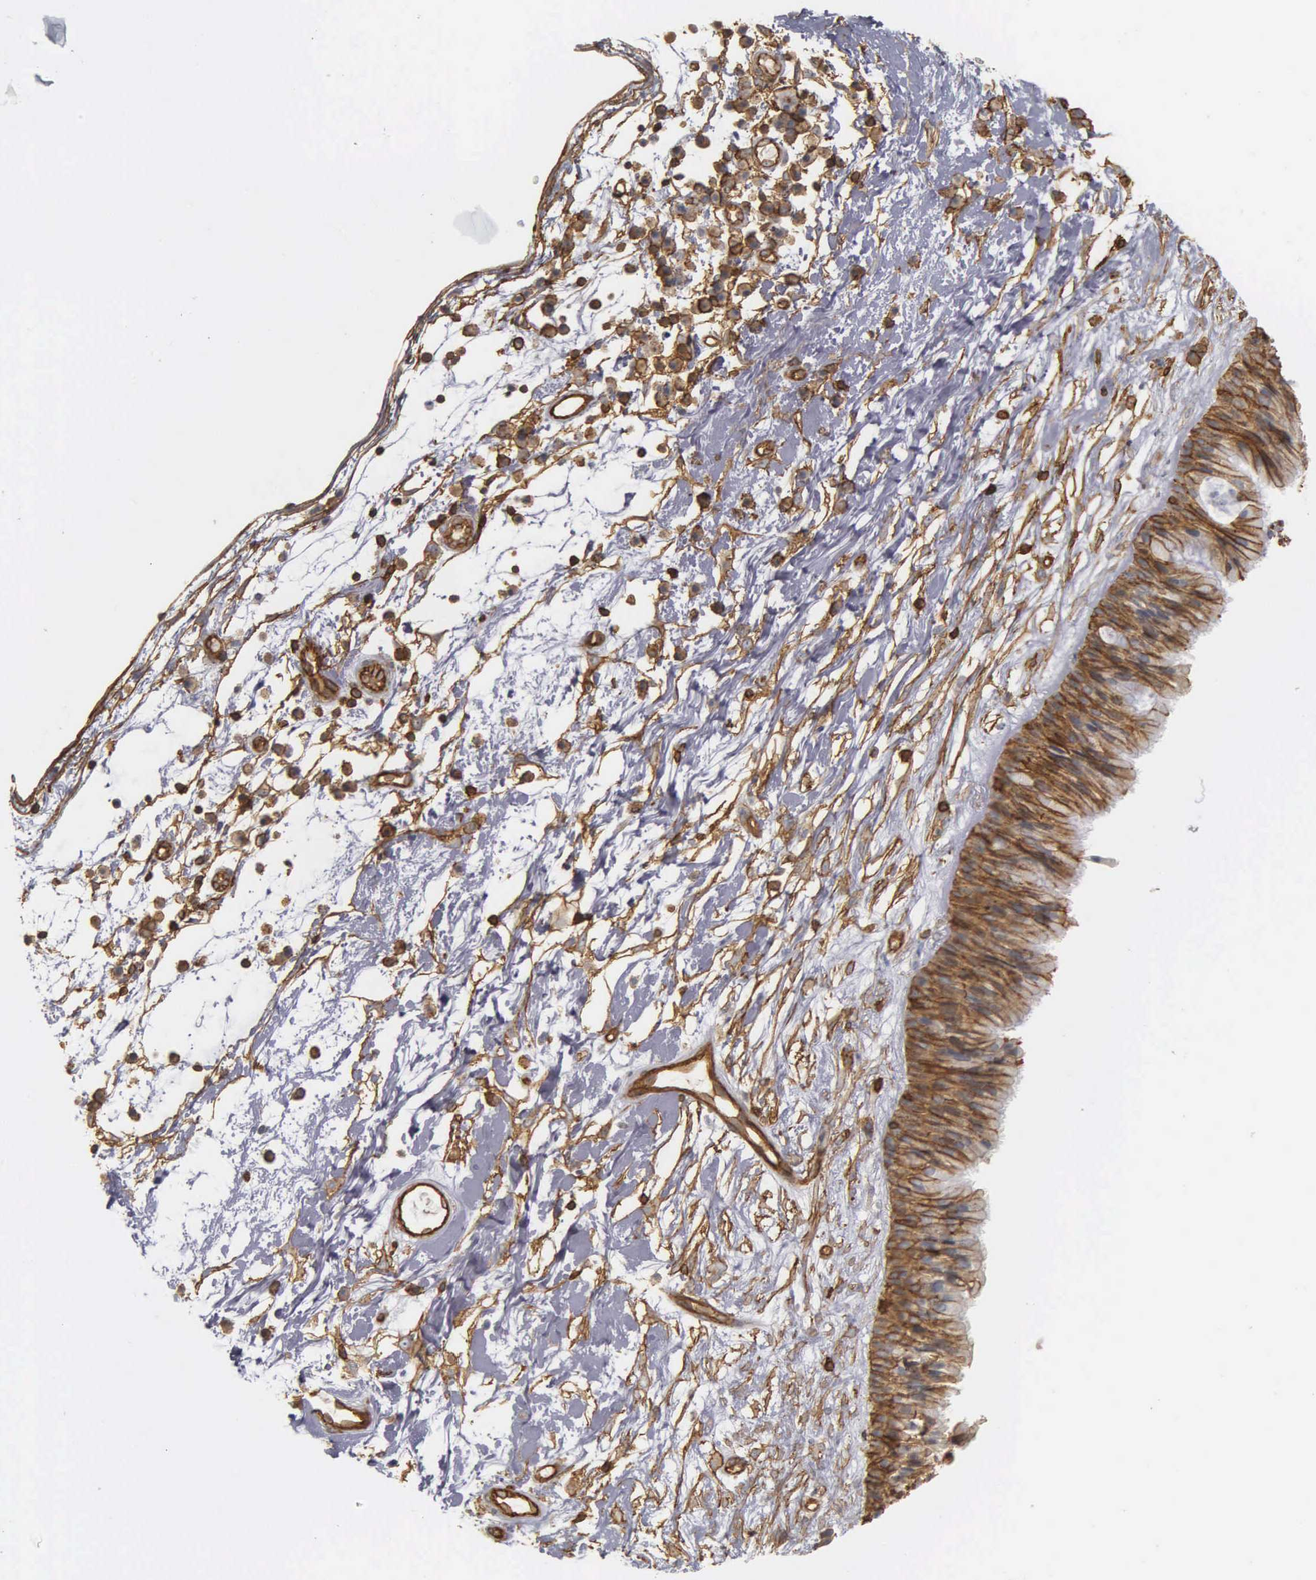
{"staining": {"intensity": "strong", "quantity": ">75%", "location": "cytoplasmic/membranous"}, "tissue": "nasopharynx", "cell_type": "Respiratory epithelial cells", "image_type": "normal", "snomed": [{"axis": "morphology", "description": "Normal tissue, NOS"}, {"axis": "topography", "description": "Nasopharynx"}], "caption": "Protein staining demonstrates strong cytoplasmic/membranous positivity in approximately >75% of respiratory epithelial cells in unremarkable nasopharynx. Nuclei are stained in blue.", "gene": "CD99", "patient": {"sex": "male", "age": 13}}